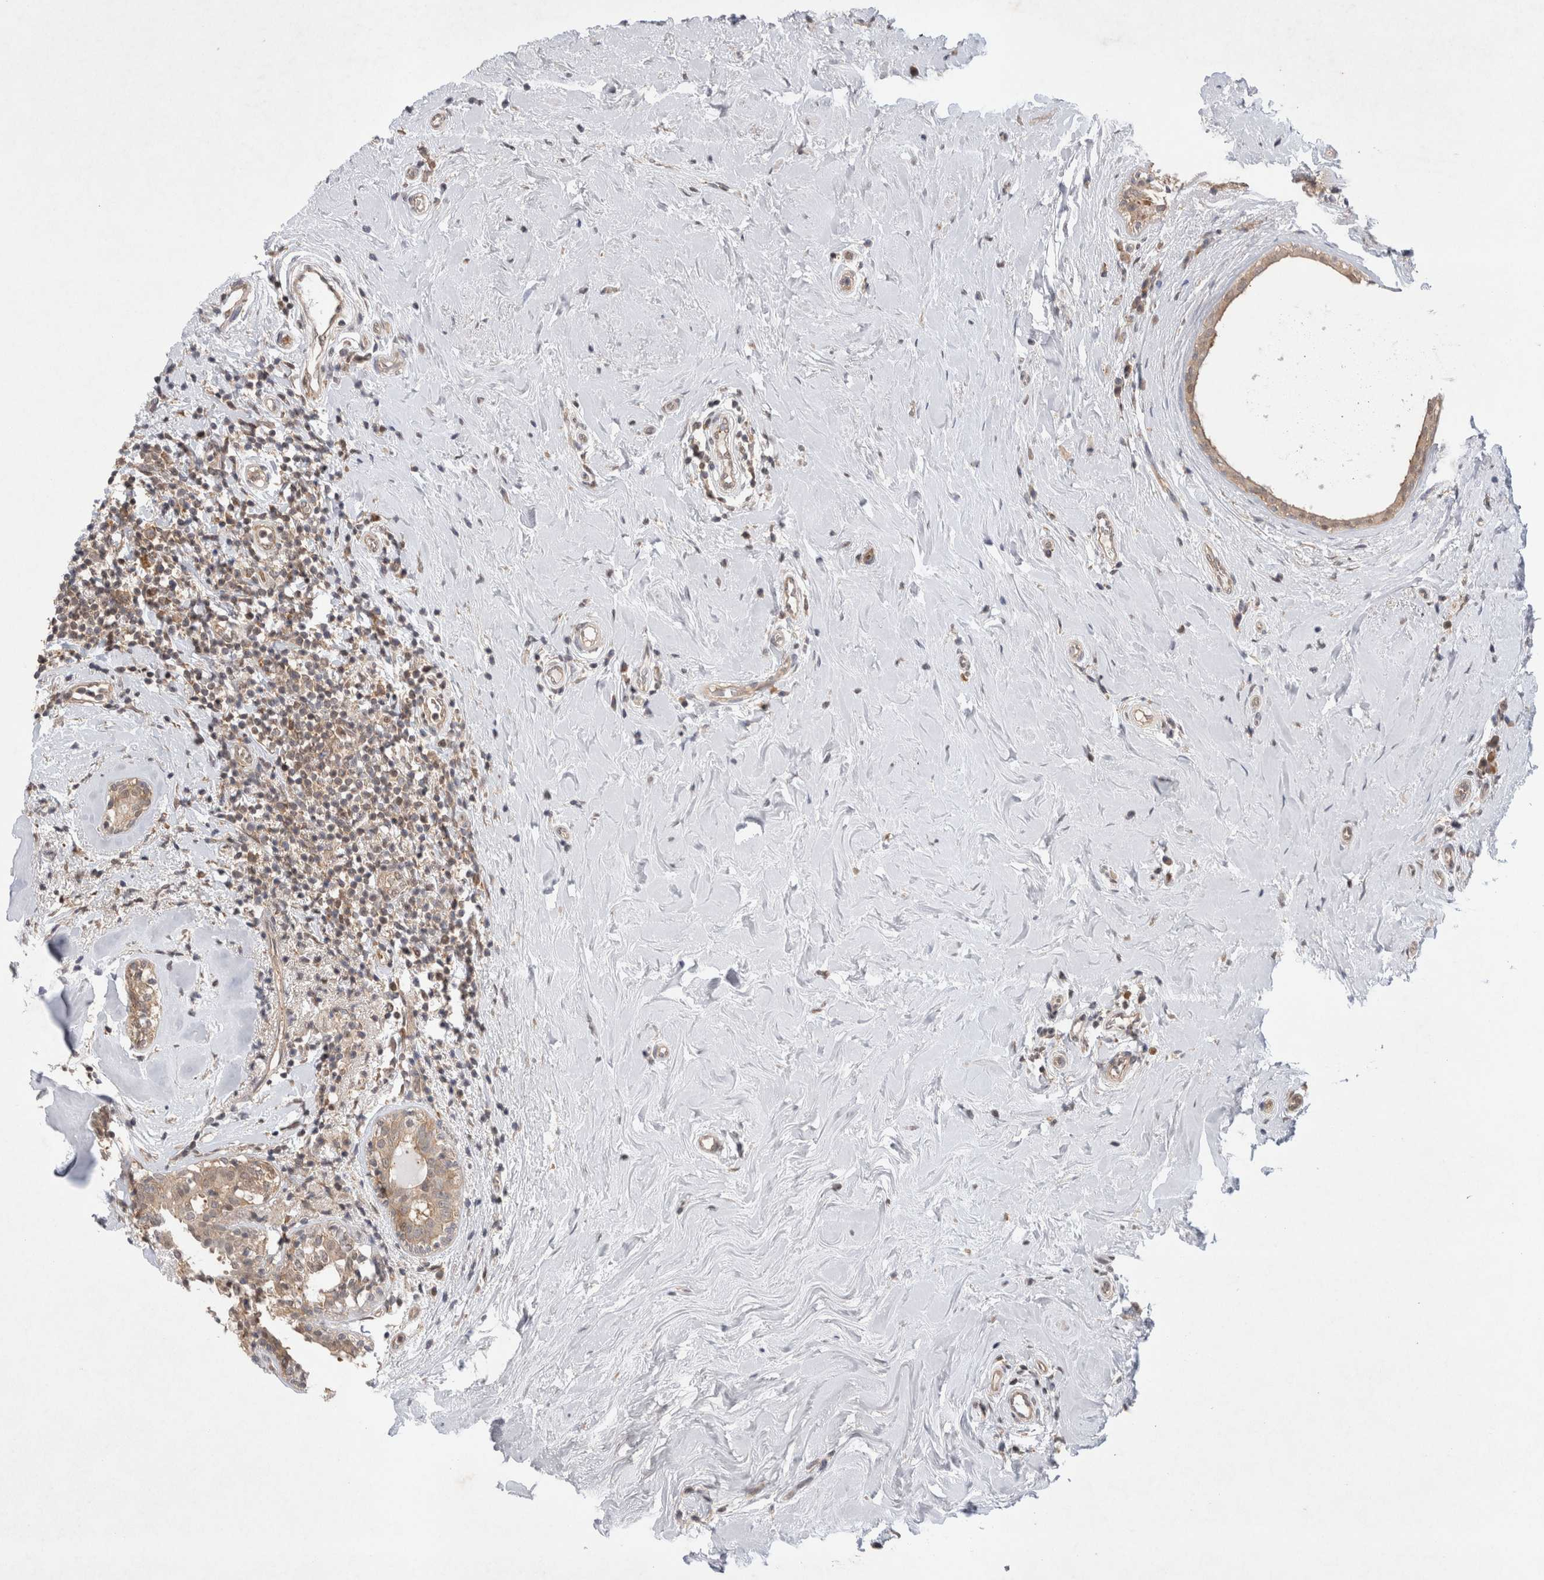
{"staining": {"intensity": "weak", "quantity": ">75%", "location": "cytoplasmic/membranous"}, "tissue": "breast cancer", "cell_type": "Tumor cells", "image_type": "cancer", "snomed": [{"axis": "morphology", "description": "Duct carcinoma"}, {"axis": "topography", "description": "Breast"}], "caption": "Immunohistochemical staining of human breast cancer (invasive ductal carcinoma) exhibits low levels of weak cytoplasmic/membranous staining in approximately >75% of tumor cells.", "gene": "EIF3E", "patient": {"sex": "female", "age": 55}}